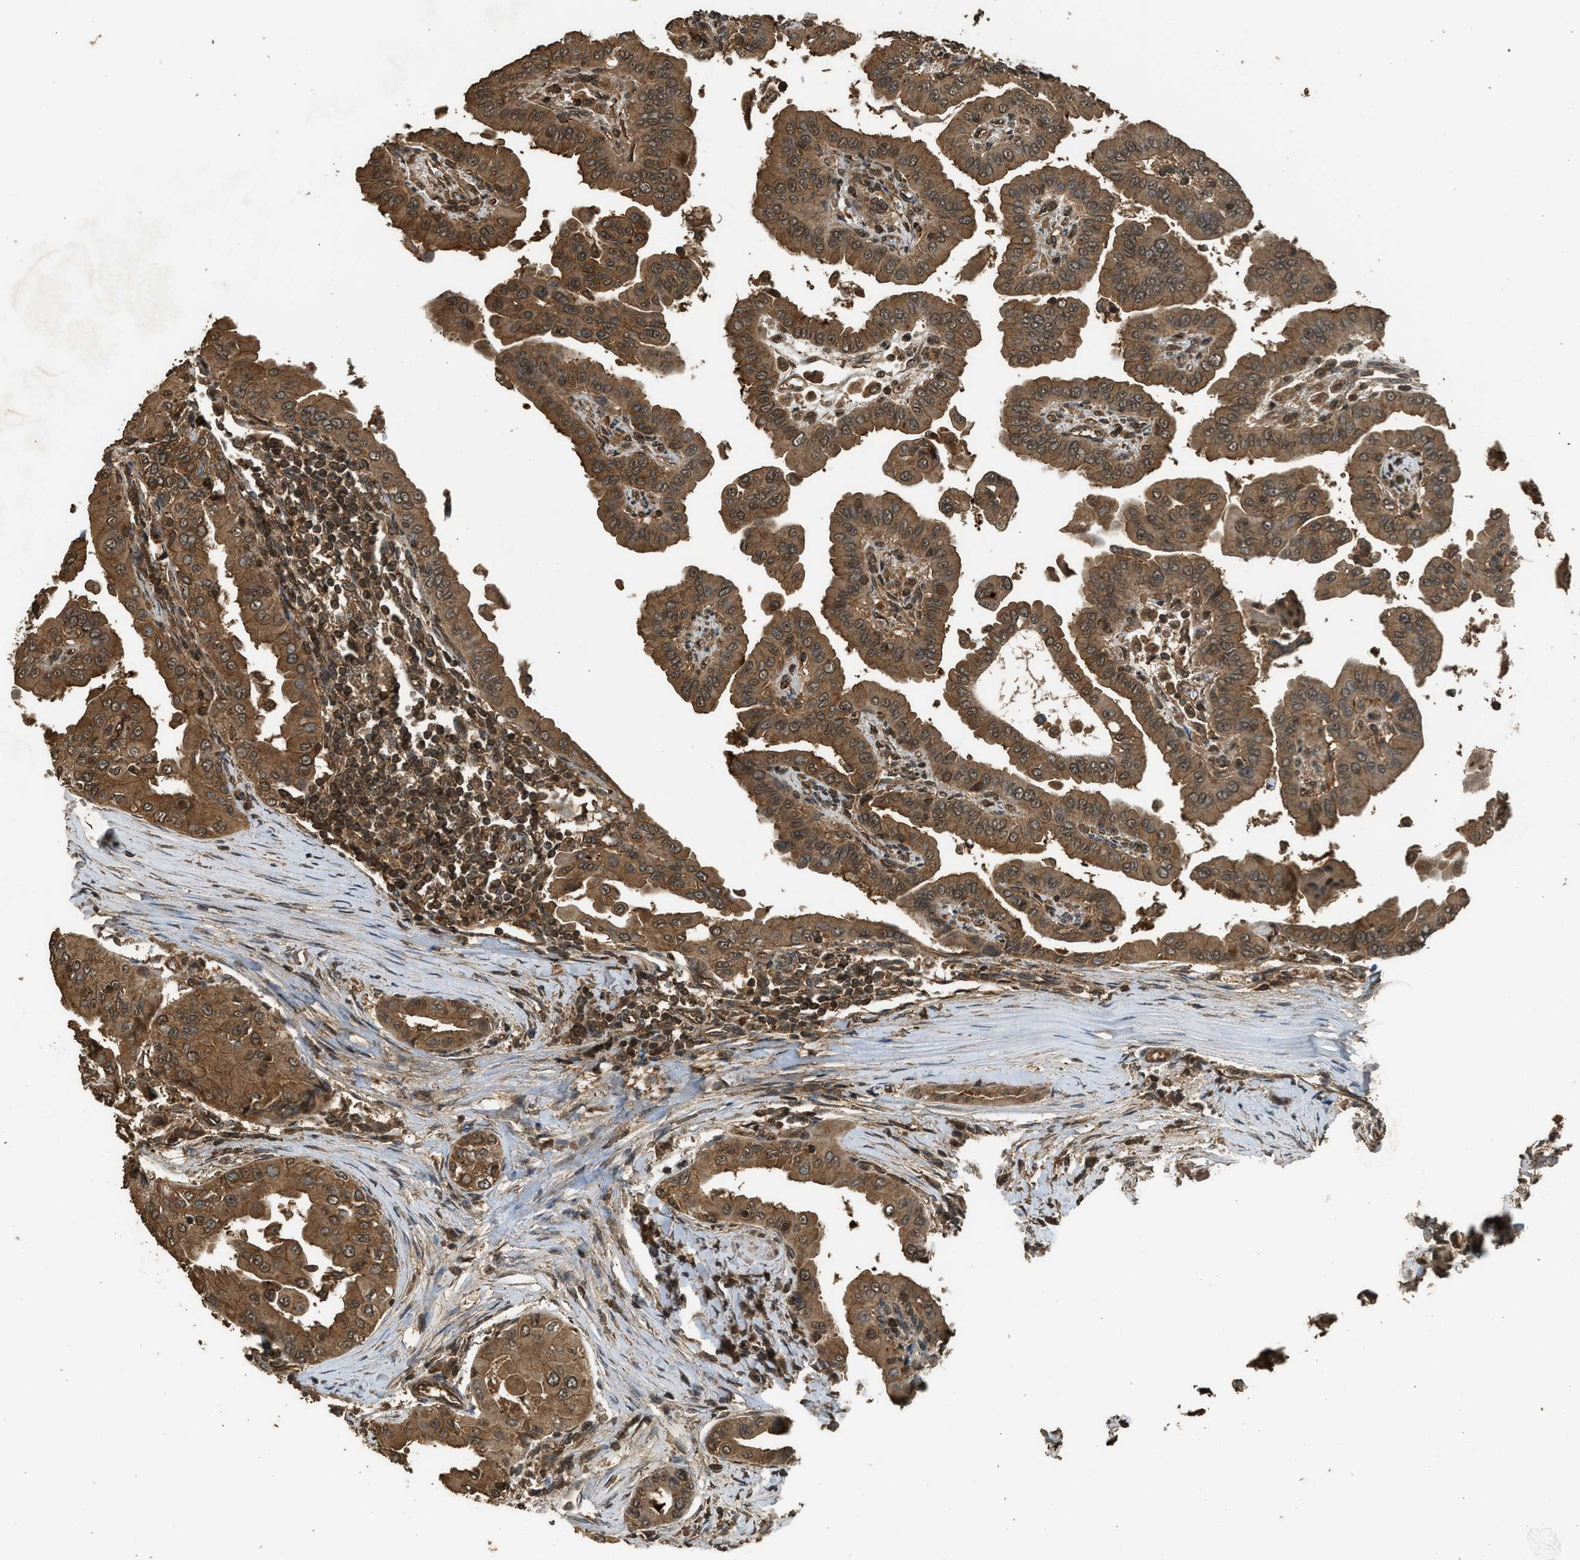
{"staining": {"intensity": "strong", "quantity": ">75%", "location": "cytoplasmic/membranous"}, "tissue": "thyroid cancer", "cell_type": "Tumor cells", "image_type": "cancer", "snomed": [{"axis": "morphology", "description": "Papillary adenocarcinoma, NOS"}, {"axis": "topography", "description": "Thyroid gland"}], "caption": "Thyroid cancer was stained to show a protein in brown. There is high levels of strong cytoplasmic/membranous positivity in approximately >75% of tumor cells.", "gene": "MYBL2", "patient": {"sex": "male", "age": 33}}